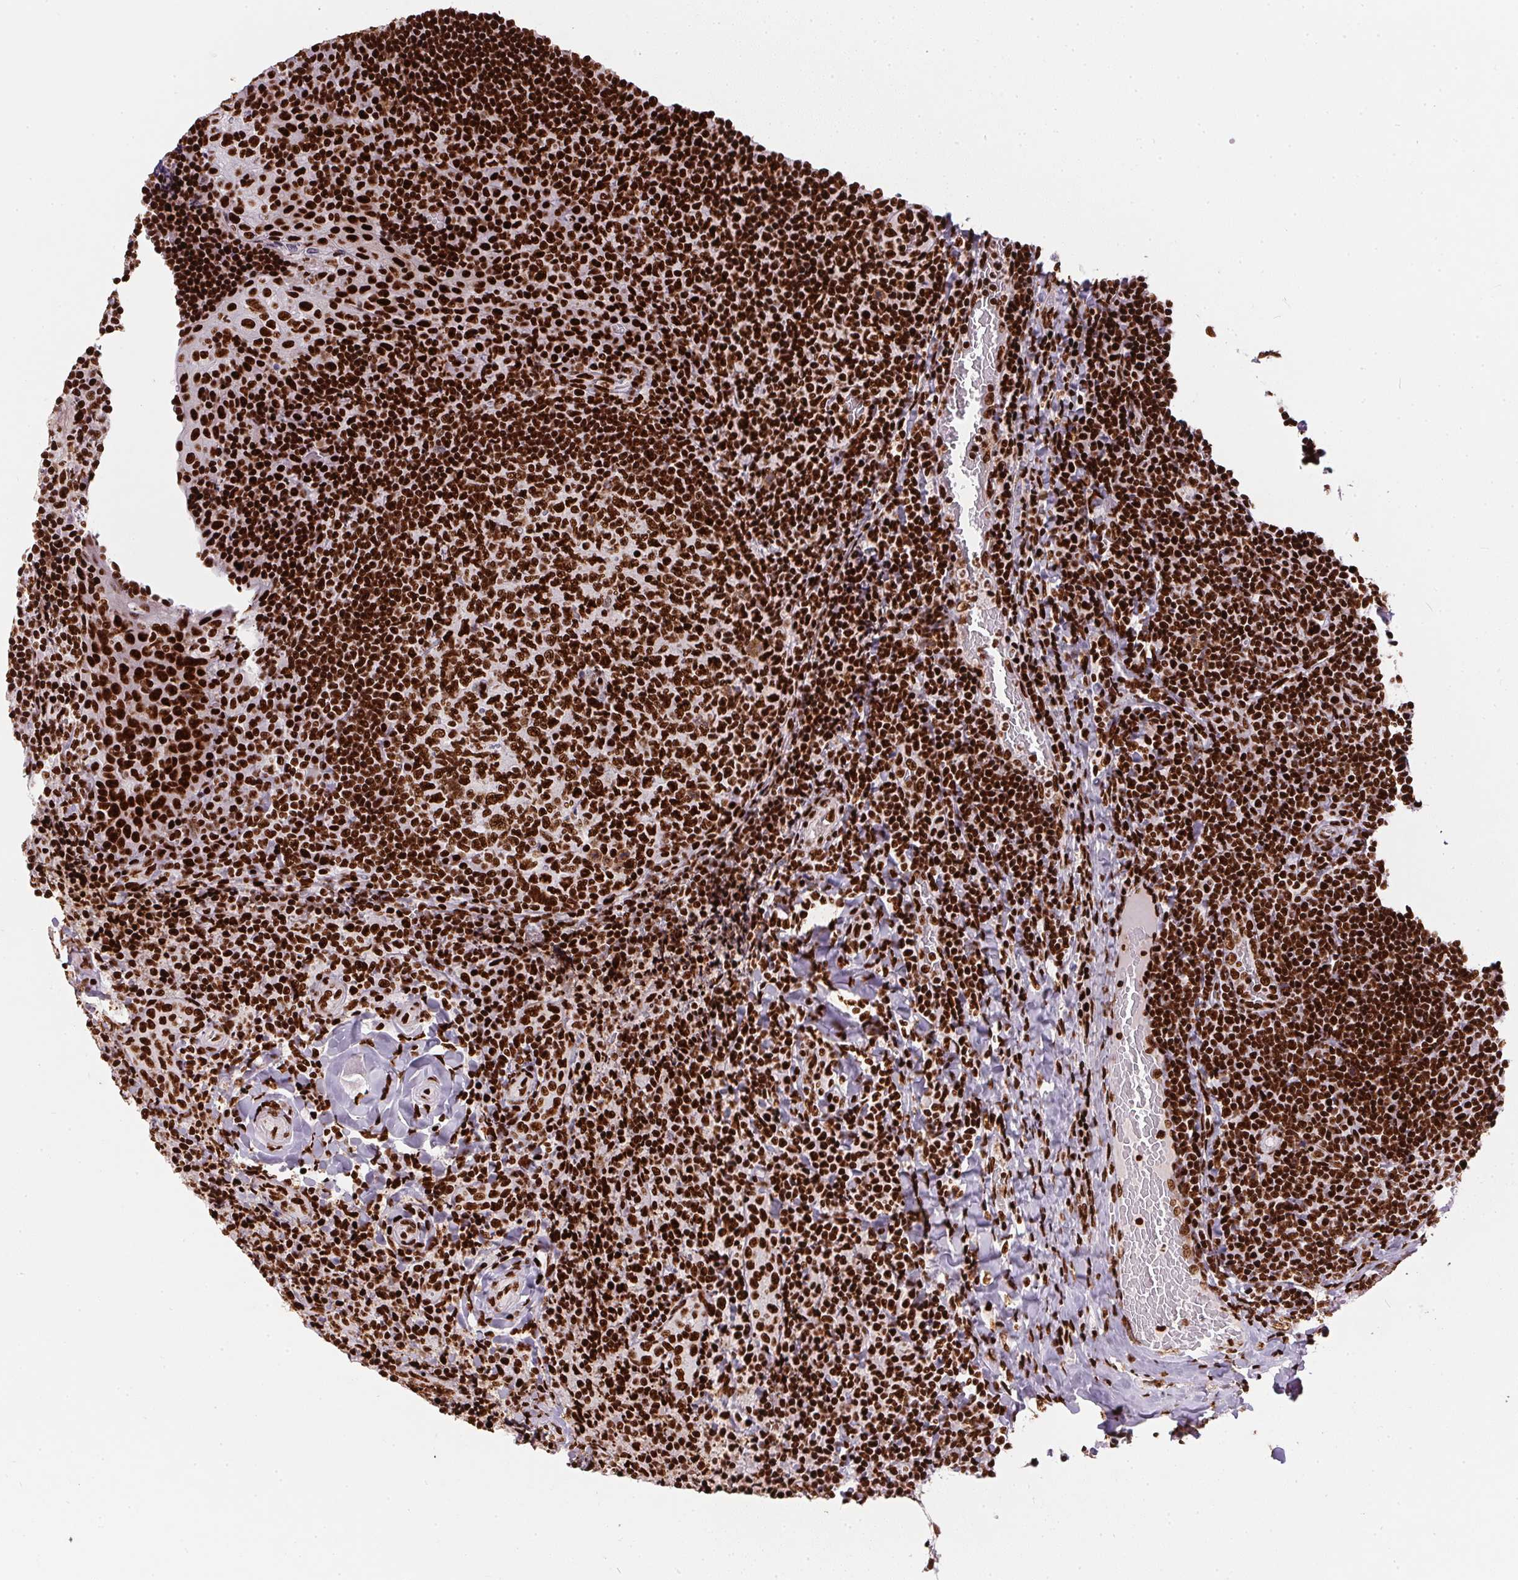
{"staining": {"intensity": "strong", "quantity": ">75%", "location": "nuclear"}, "tissue": "tonsil", "cell_type": "Germinal center cells", "image_type": "normal", "snomed": [{"axis": "morphology", "description": "Normal tissue, NOS"}, {"axis": "topography", "description": "Tonsil"}], "caption": "Immunohistochemistry histopathology image of normal tonsil: tonsil stained using immunohistochemistry (IHC) reveals high levels of strong protein expression localized specifically in the nuclear of germinal center cells, appearing as a nuclear brown color.", "gene": "PAGE3", "patient": {"sex": "male", "age": 17}}